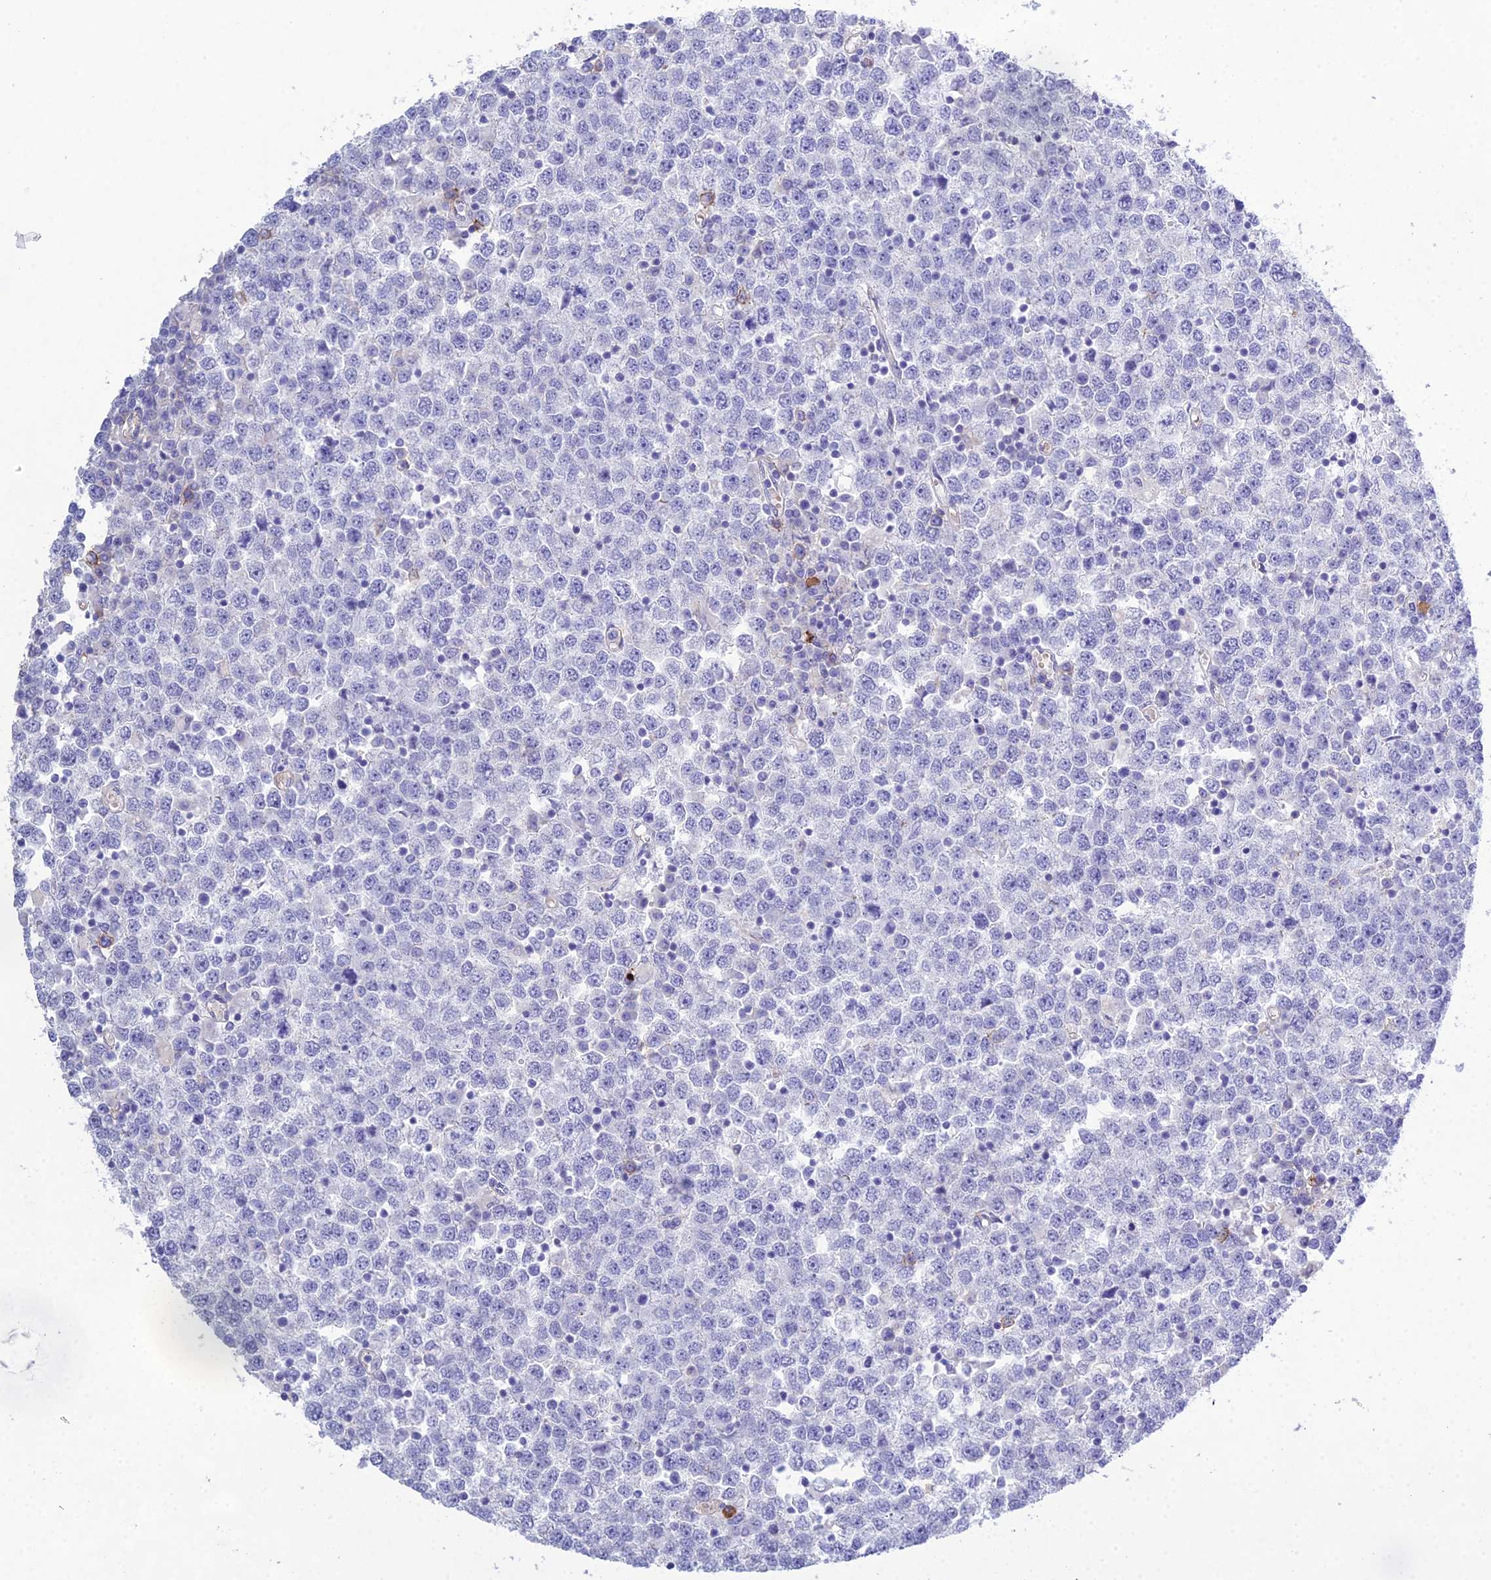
{"staining": {"intensity": "negative", "quantity": "none", "location": "none"}, "tissue": "testis cancer", "cell_type": "Tumor cells", "image_type": "cancer", "snomed": [{"axis": "morphology", "description": "Seminoma, NOS"}, {"axis": "topography", "description": "Testis"}], "caption": "There is no significant expression in tumor cells of testis cancer (seminoma).", "gene": "OR1Q1", "patient": {"sex": "male", "age": 65}}